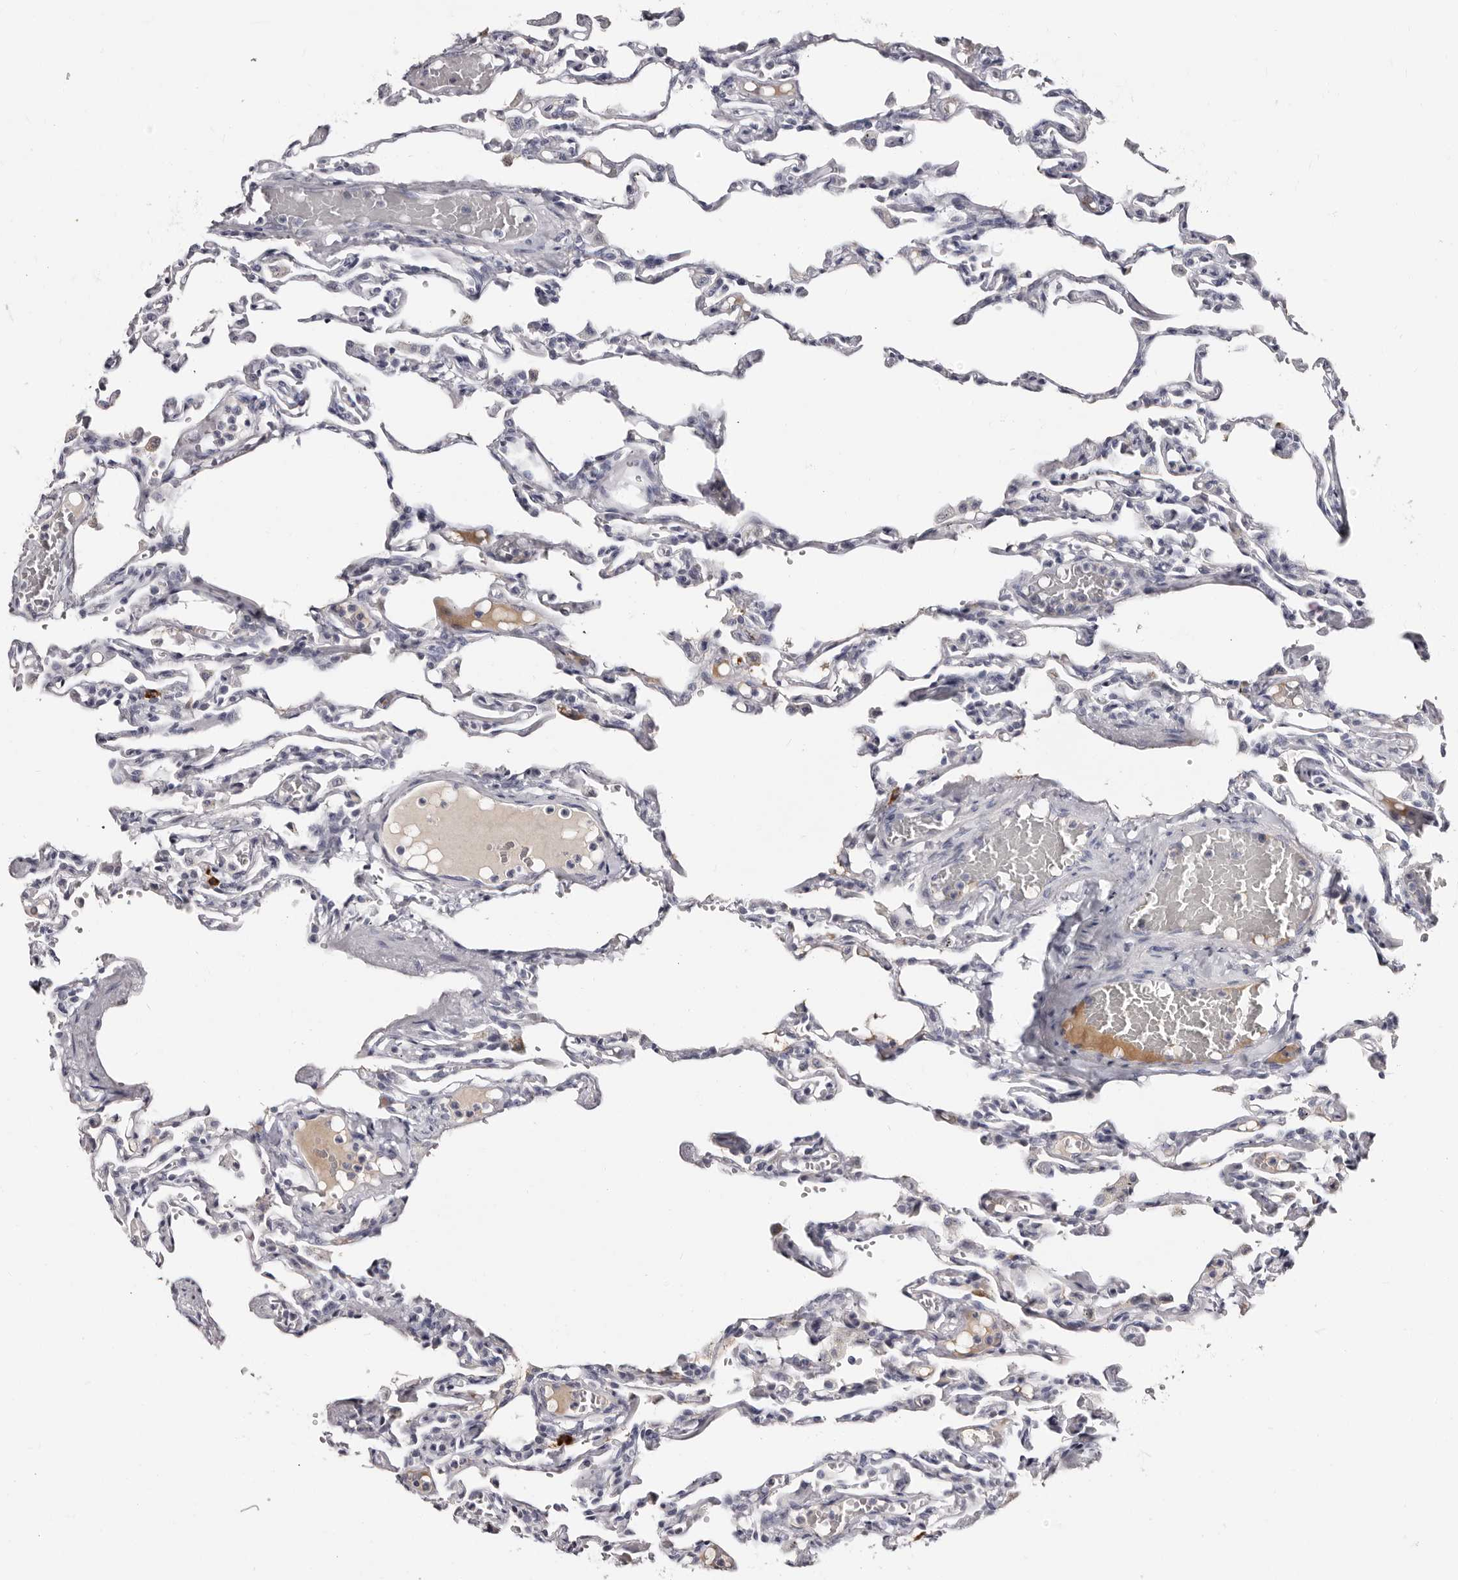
{"staining": {"intensity": "negative", "quantity": "none", "location": "none"}, "tissue": "lung", "cell_type": "Alveolar cells", "image_type": "normal", "snomed": [{"axis": "morphology", "description": "Normal tissue, NOS"}, {"axis": "topography", "description": "Lung"}], "caption": "Immunohistochemistry (IHC) image of unremarkable human lung stained for a protein (brown), which demonstrates no expression in alveolar cells.", "gene": "TBC1D22B", "patient": {"sex": "male", "age": 21}}